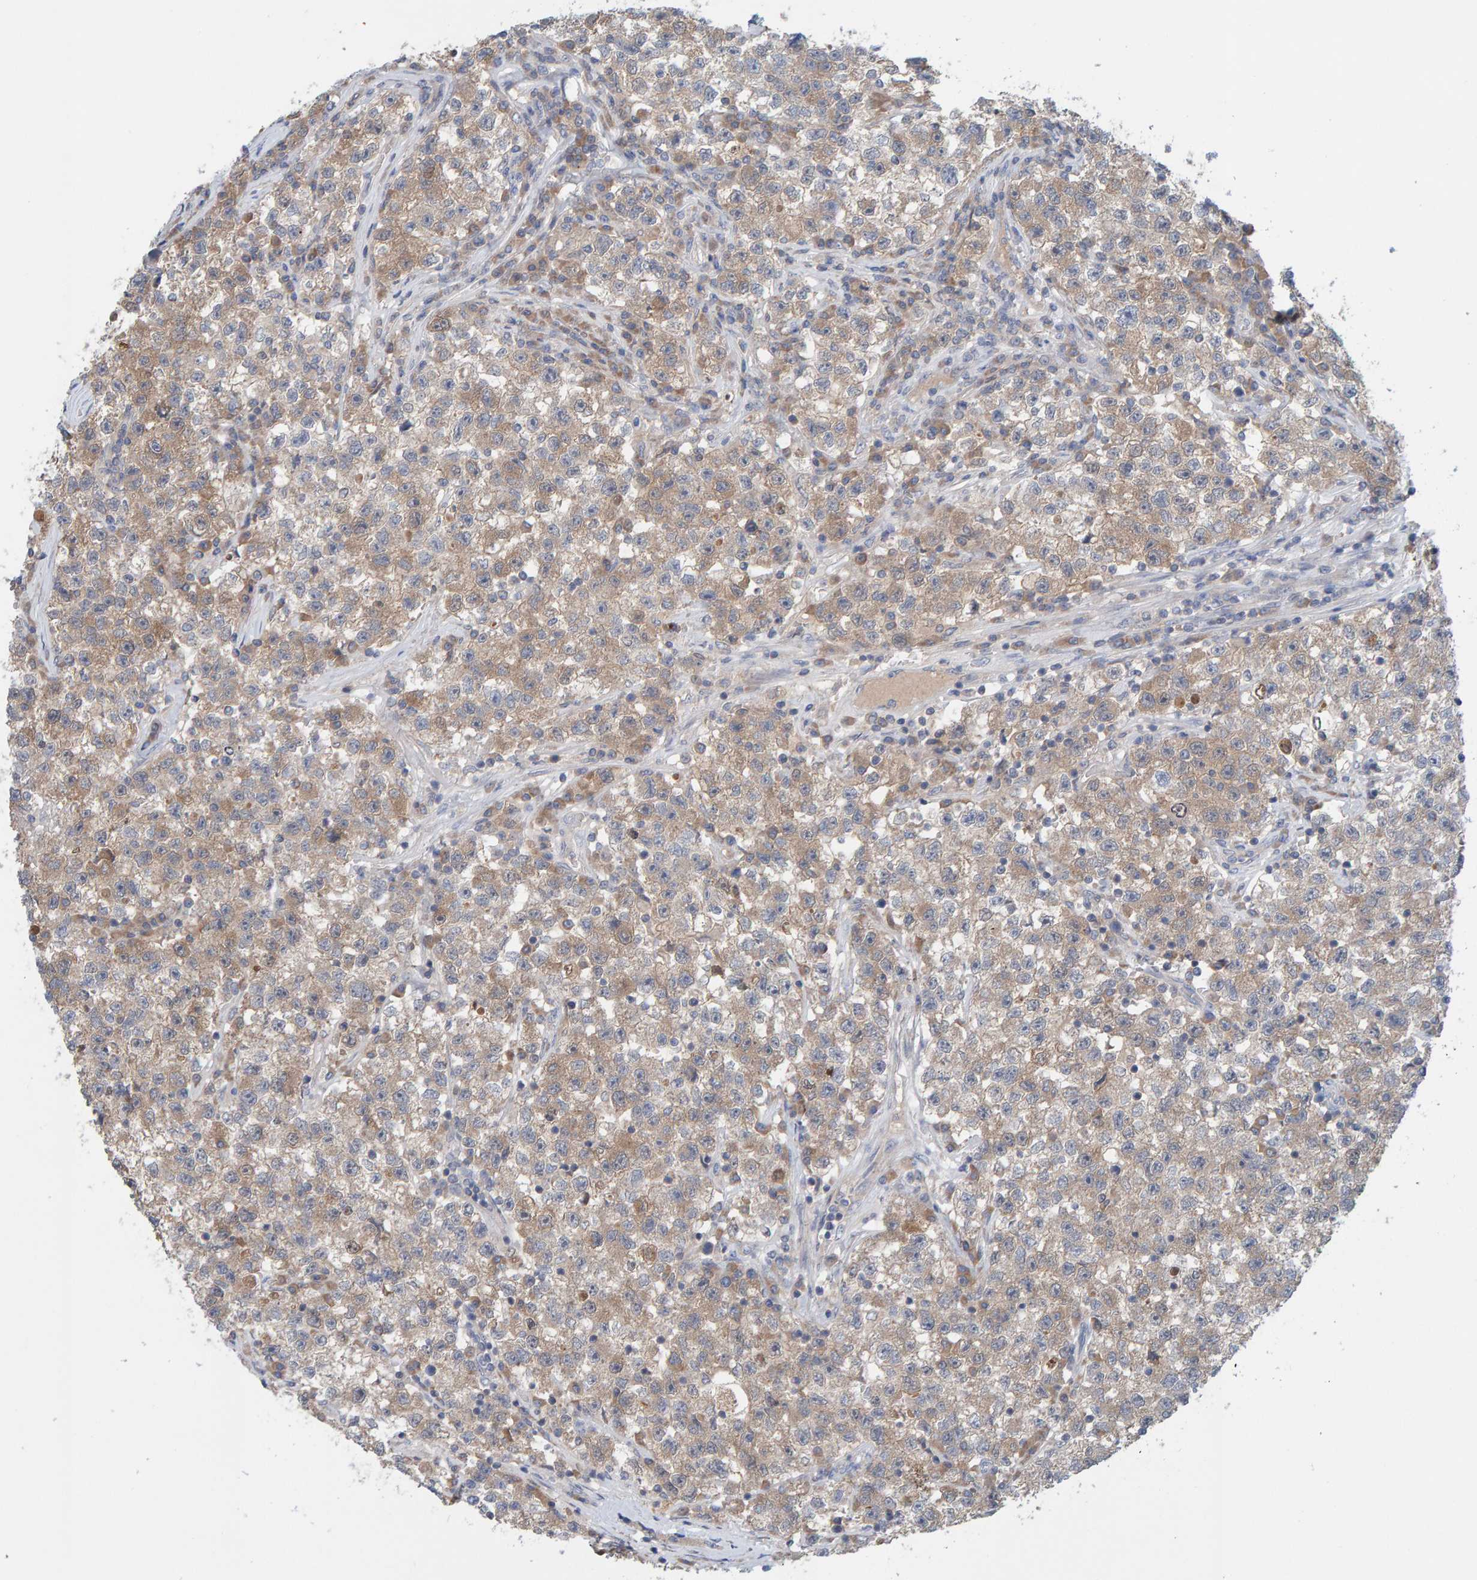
{"staining": {"intensity": "weak", "quantity": ">75%", "location": "cytoplasmic/membranous"}, "tissue": "testis cancer", "cell_type": "Tumor cells", "image_type": "cancer", "snomed": [{"axis": "morphology", "description": "Seminoma, NOS"}, {"axis": "topography", "description": "Testis"}], "caption": "Brown immunohistochemical staining in seminoma (testis) exhibits weak cytoplasmic/membranous expression in about >75% of tumor cells.", "gene": "TATDN1", "patient": {"sex": "male", "age": 22}}